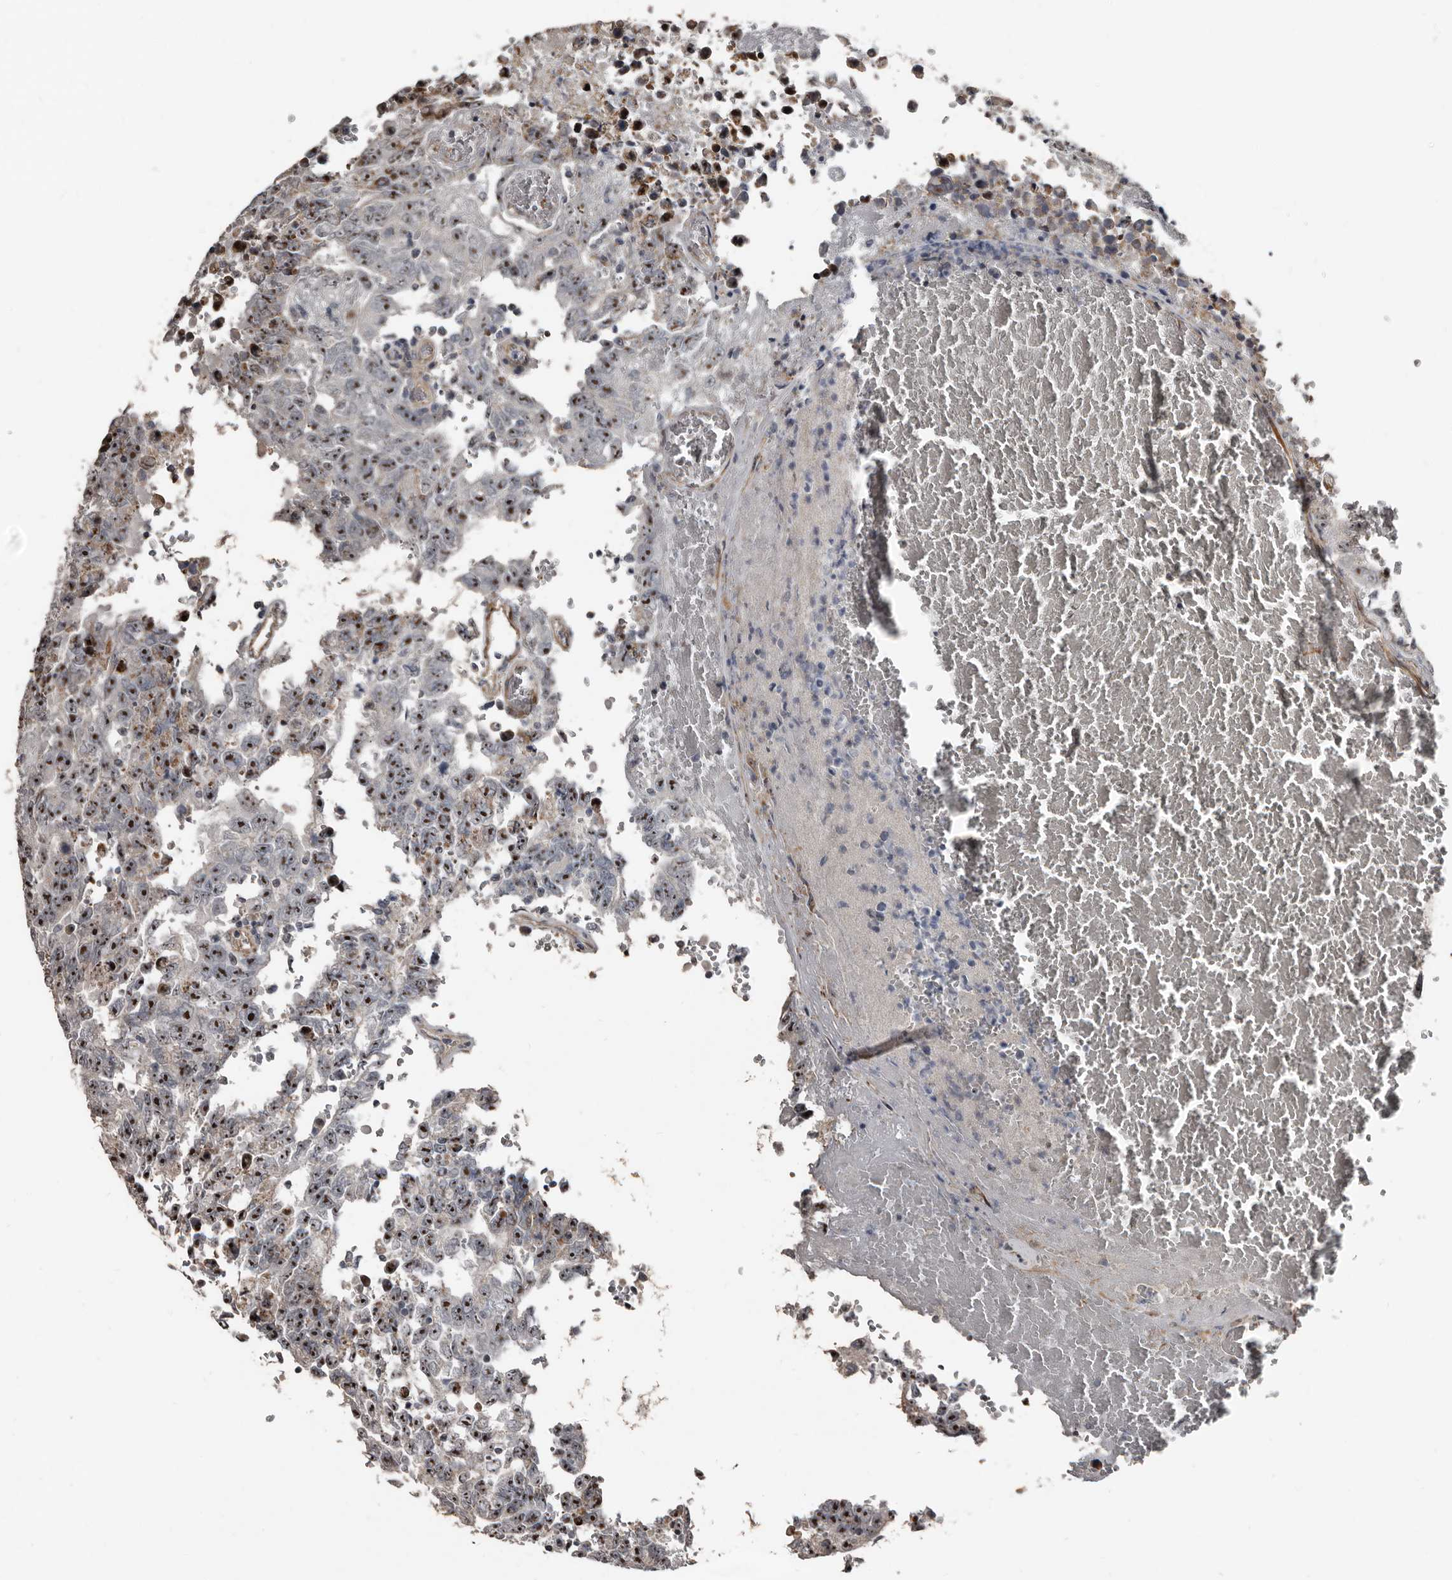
{"staining": {"intensity": "moderate", "quantity": ">75%", "location": "nuclear"}, "tissue": "testis cancer", "cell_type": "Tumor cells", "image_type": "cancer", "snomed": [{"axis": "morphology", "description": "Carcinoma, Embryonal, NOS"}, {"axis": "topography", "description": "Testis"}], "caption": "Embryonal carcinoma (testis) stained with a protein marker displays moderate staining in tumor cells.", "gene": "DHPS", "patient": {"sex": "male", "age": 26}}